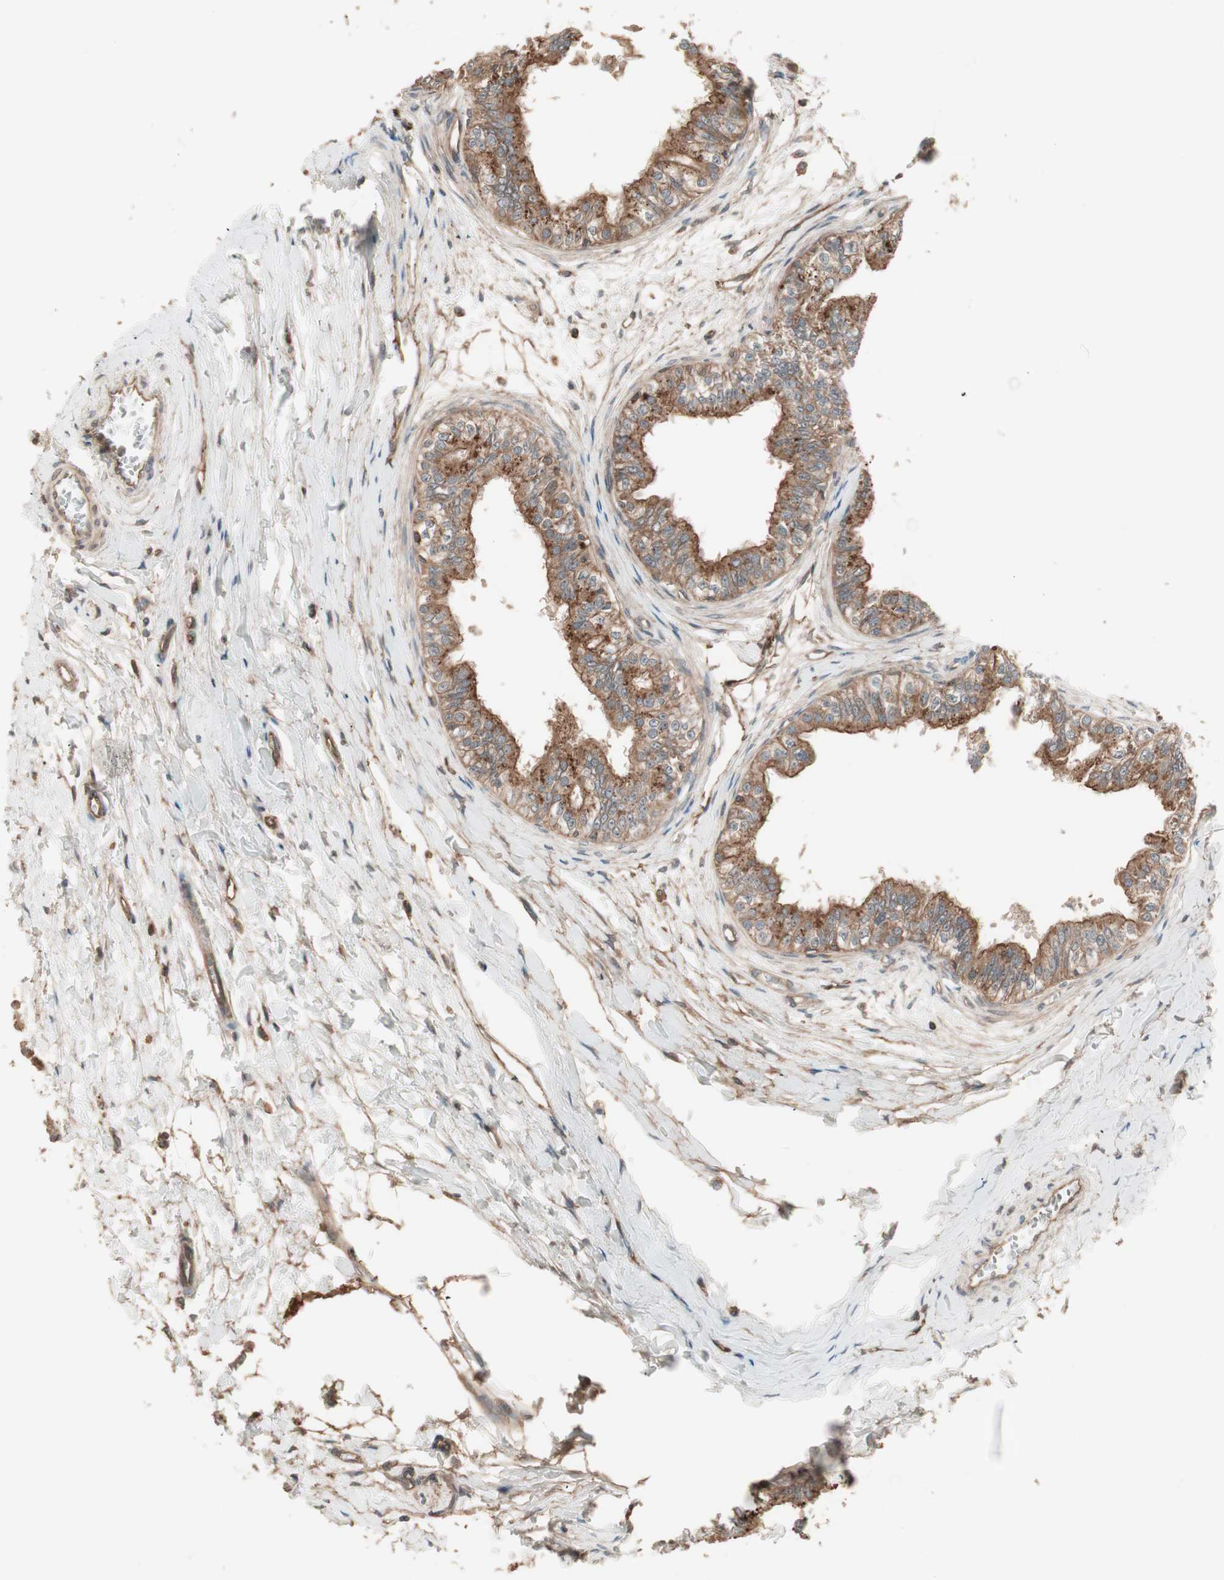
{"staining": {"intensity": "moderate", "quantity": ">75%", "location": "cytoplasmic/membranous"}, "tissue": "epididymis", "cell_type": "Glandular cells", "image_type": "normal", "snomed": [{"axis": "morphology", "description": "Normal tissue, NOS"}, {"axis": "morphology", "description": "Adenocarcinoma, metastatic, NOS"}, {"axis": "topography", "description": "Testis"}, {"axis": "topography", "description": "Epididymis"}], "caption": "Immunohistochemistry (IHC) micrograph of unremarkable epididymis: human epididymis stained using immunohistochemistry (IHC) demonstrates medium levels of moderate protein expression localized specifically in the cytoplasmic/membranous of glandular cells, appearing as a cytoplasmic/membranous brown color.", "gene": "TFPI", "patient": {"sex": "male", "age": 26}}